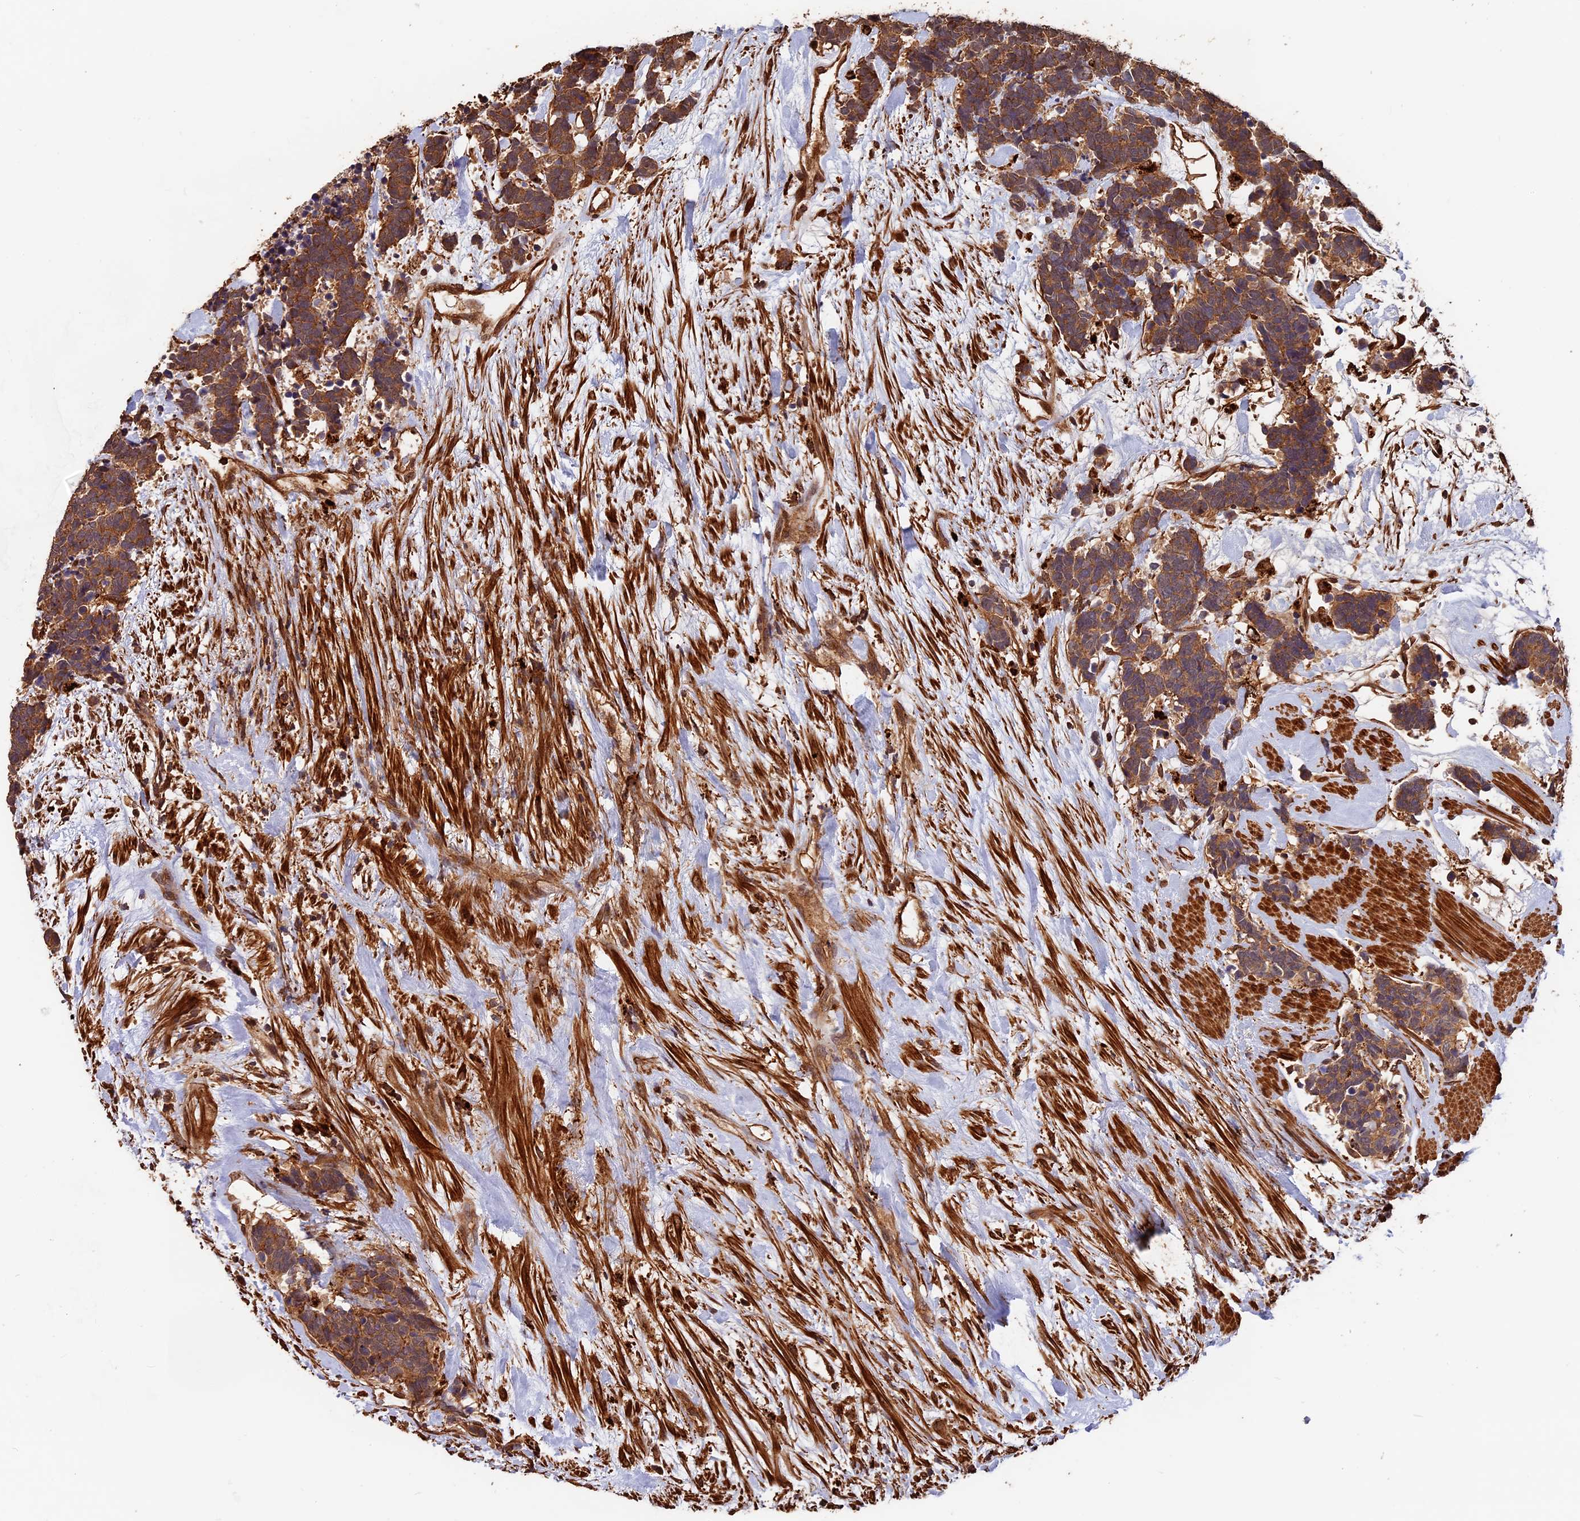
{"staining": {"intensity": "moderate", "quantity": ">75%", "location": "cytoplasmic/membranous"}, "tissue": "carcinoid", "cell_type": "Tumor cells", "image_type": "cancer", "snomed": [{"axis": "morphology", "description": "Carcinoma, NOS"}, {"axis": "morphology", "description": "Carcinoid, malignant, NOS"}, {"axis": "topography", "description": "Prostate"}], "caption": "The photomicrograph demonstrates a brown stain indicating the presence of a protein in the cytoplasmic/membranous of tumor cells in carcinoid.", "gene": "MMP15", "patient": {"sex": "male", "age": 57}}